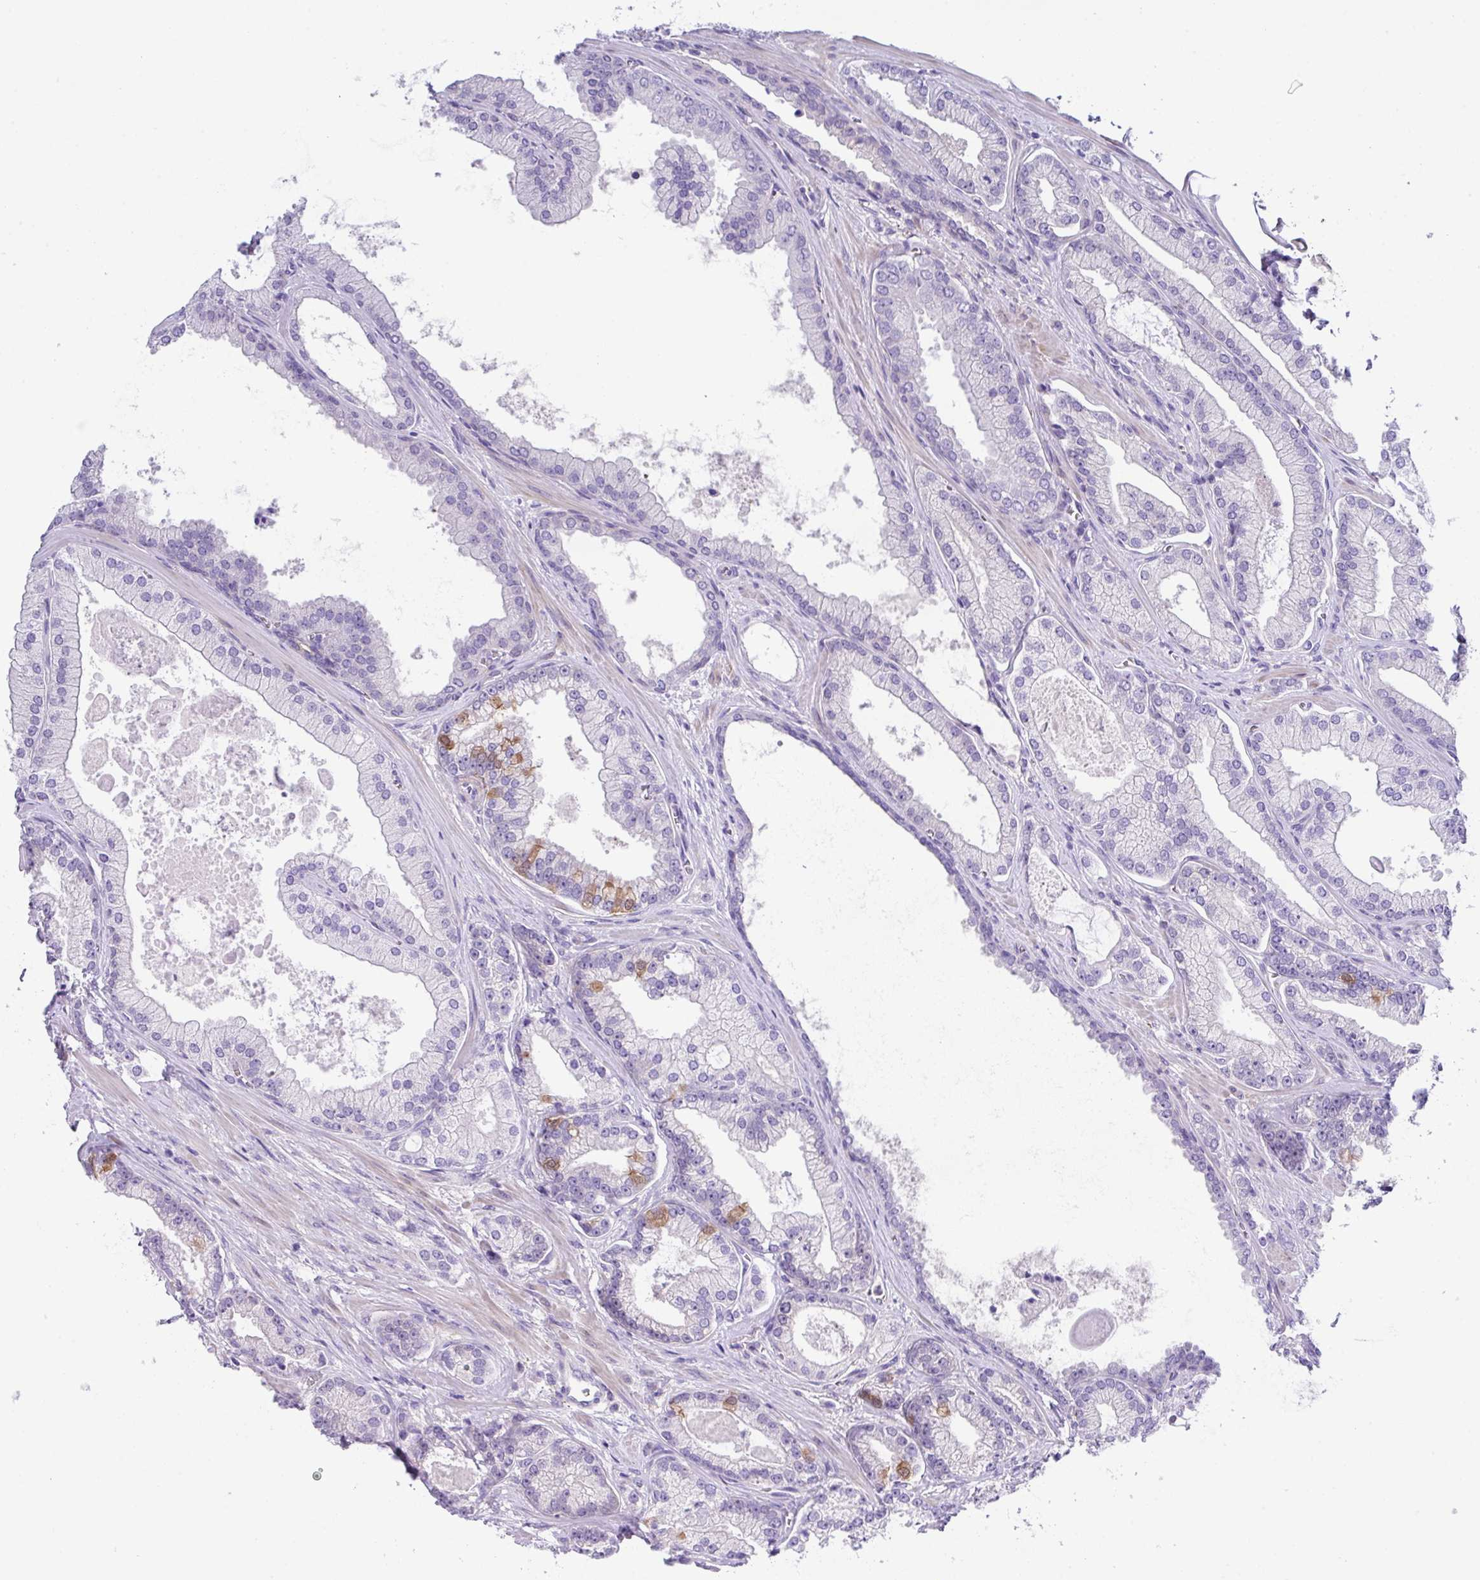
{"staining": {"intensity": "negative", "quantity": "none", "location": "none"}, "tissue": "prostate cancer", "cell_type": "Tumor cells", "image_type": "cancer", "snomed": [{"axis": "morphology", "description": "Adenocarcinoma, High grade"}, {"axis": "topography", "description": "Prostate"}], "caption": "There is no significant positivity in tumor cells of prostate adenocarcinoma (high-grade). The staining was performed using DAB to visualize the protein expression in brown, while the nuclei were stained in blue with hematoxylin (Magnification: 20x).", "gene": "DNAL1", "patient": {"sex": "male", "age": 68}}